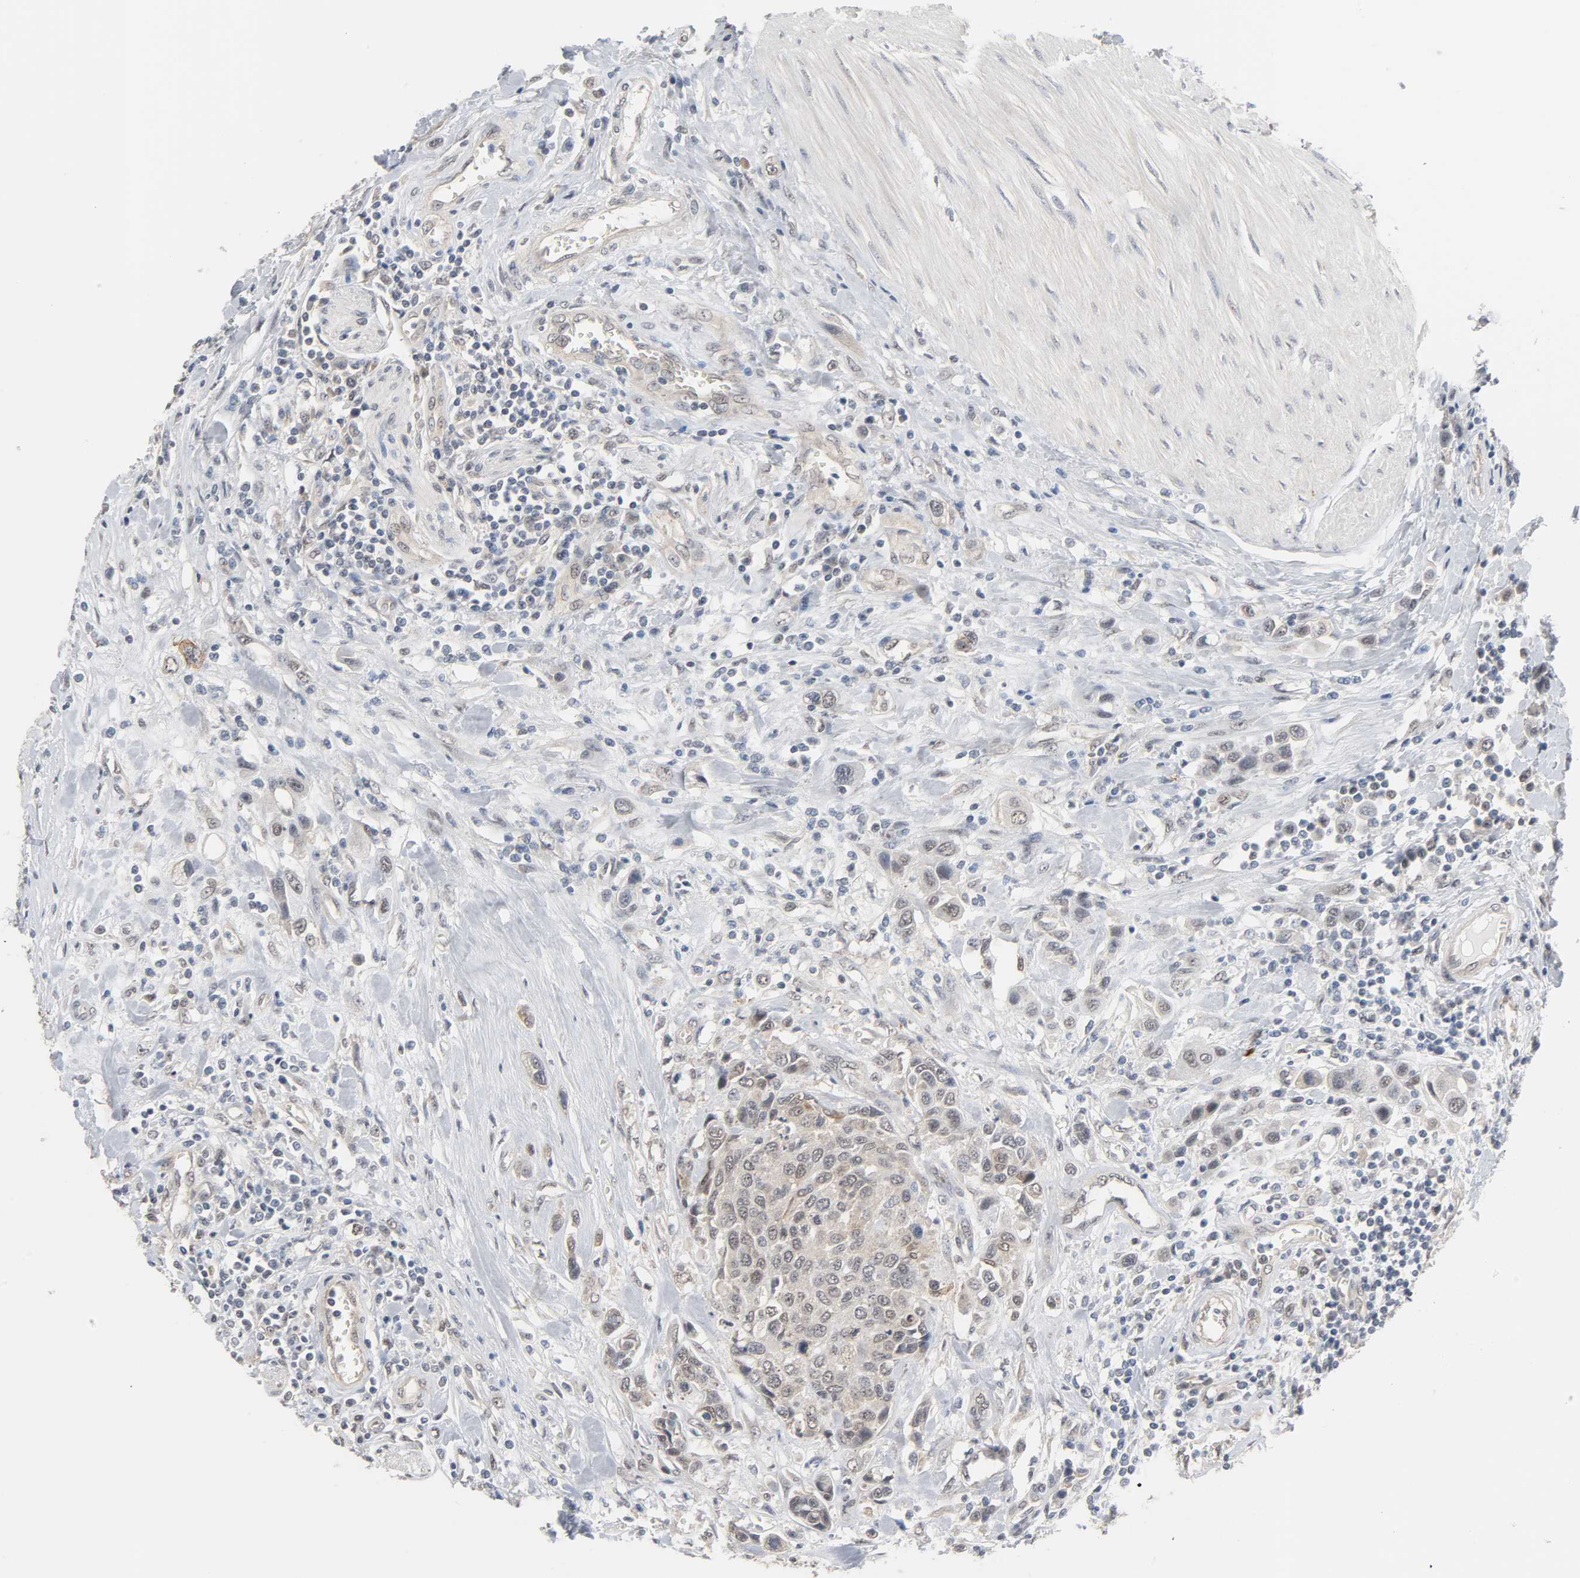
{"staining": {"intensity": "weak", "quantity": "<25%", "location": "cytoplasmic/membranous"}, "tissue": "urothelial cancer", "cell_type": "Tumor cells", "image_type": "cancer", "snomed": [{"axis": "morphology", "description": "Urothelial carcinoma, High grade"}, {"axis": "topography", "description": "Urinary bladder"}], "caption": "An image of urothelial cancer stained for a protein displays no brown staining in tumor cells.", "gene": "ACSS2", "patient": {"sex": "male", "age": 50}}